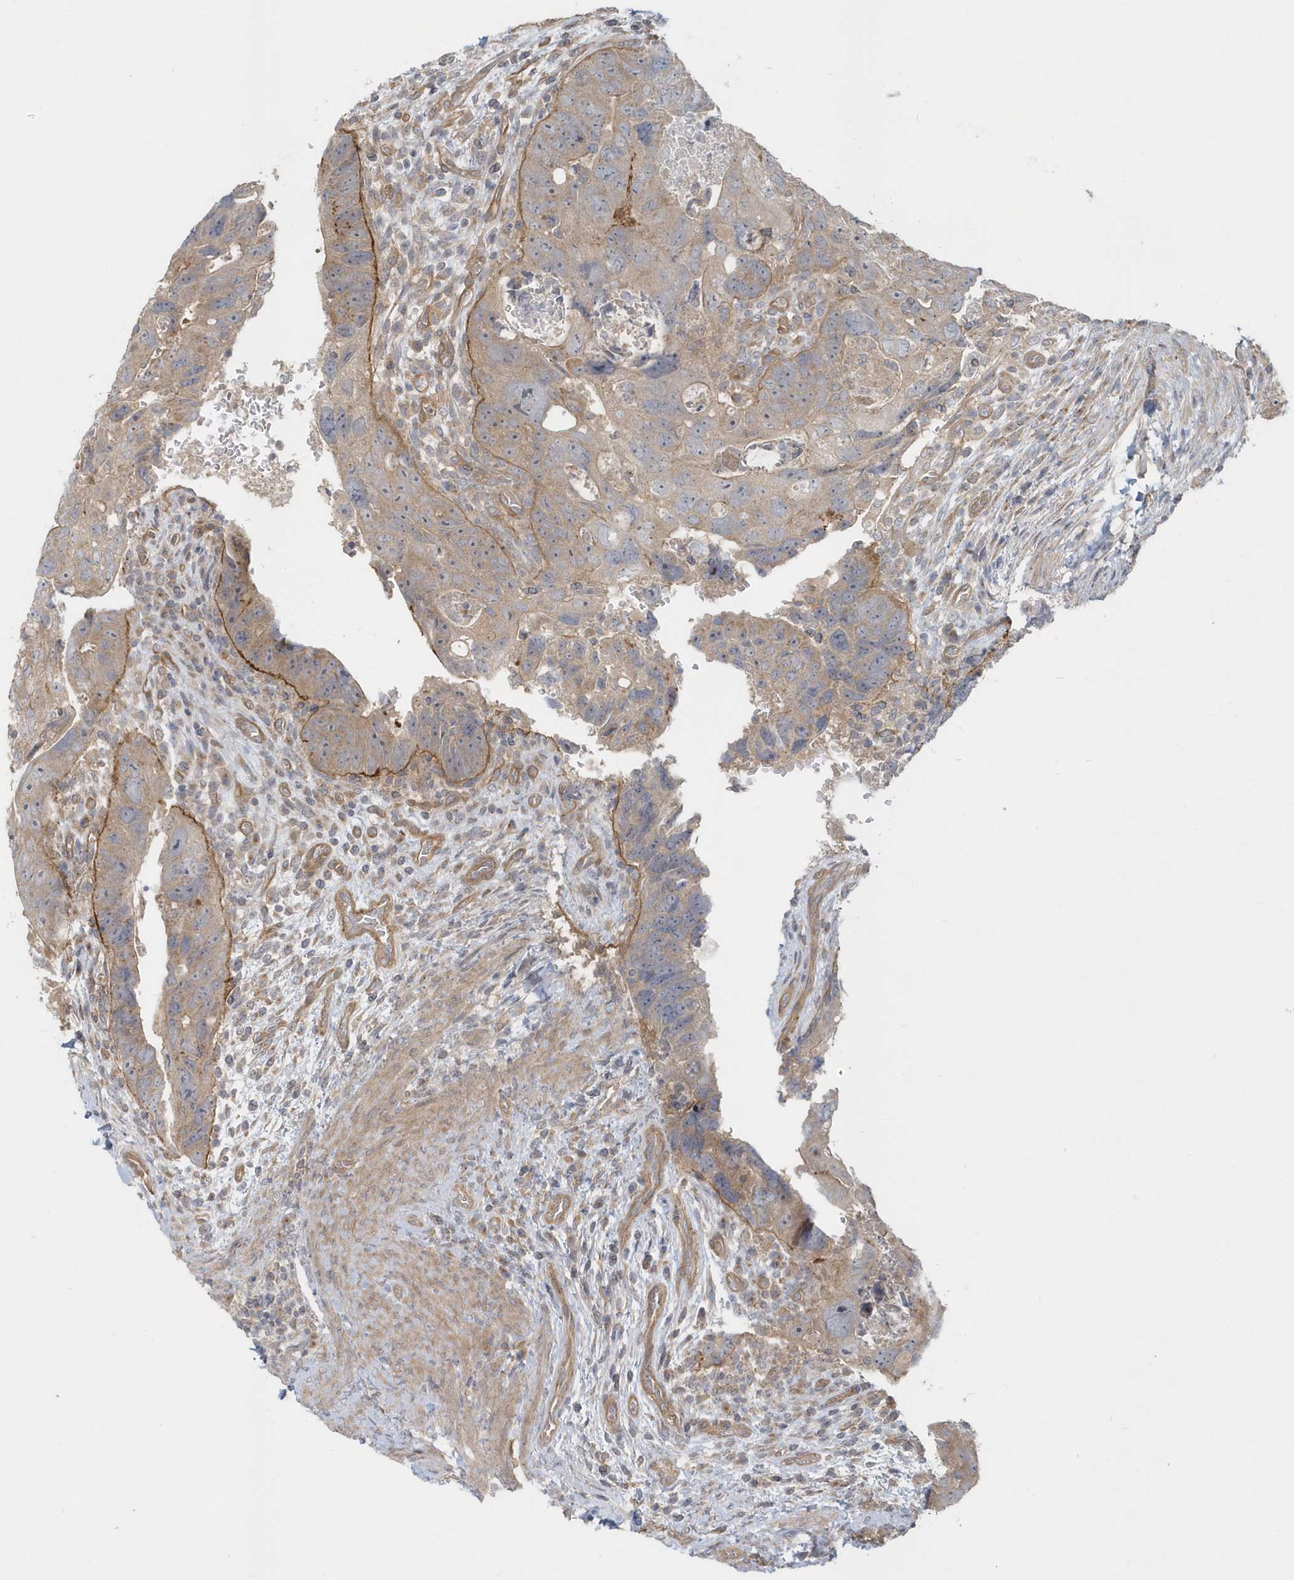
{"staining": {"intensity": "moderate", "quantity": "<25%", "location": "cytoplasmic/membranous"}, "tissue": "colorectal cancer", "cell_type": "Tumor cells", "image_type": "cancer", "snomed": [{"axis": "morphology", "description": "Adenocarcinoma, NOS"}, {"axis": "topography", "description": "Rectum"}], "caption": "Immunohistochemical staining of colorectal adenocarcinoma demonstrates low levels of moderate cytoplasmic/membranous positivity in approximately <25% of tumor cells.", "gene": "ACTR1A", "patient": {"sex": "male", "age": 59}}